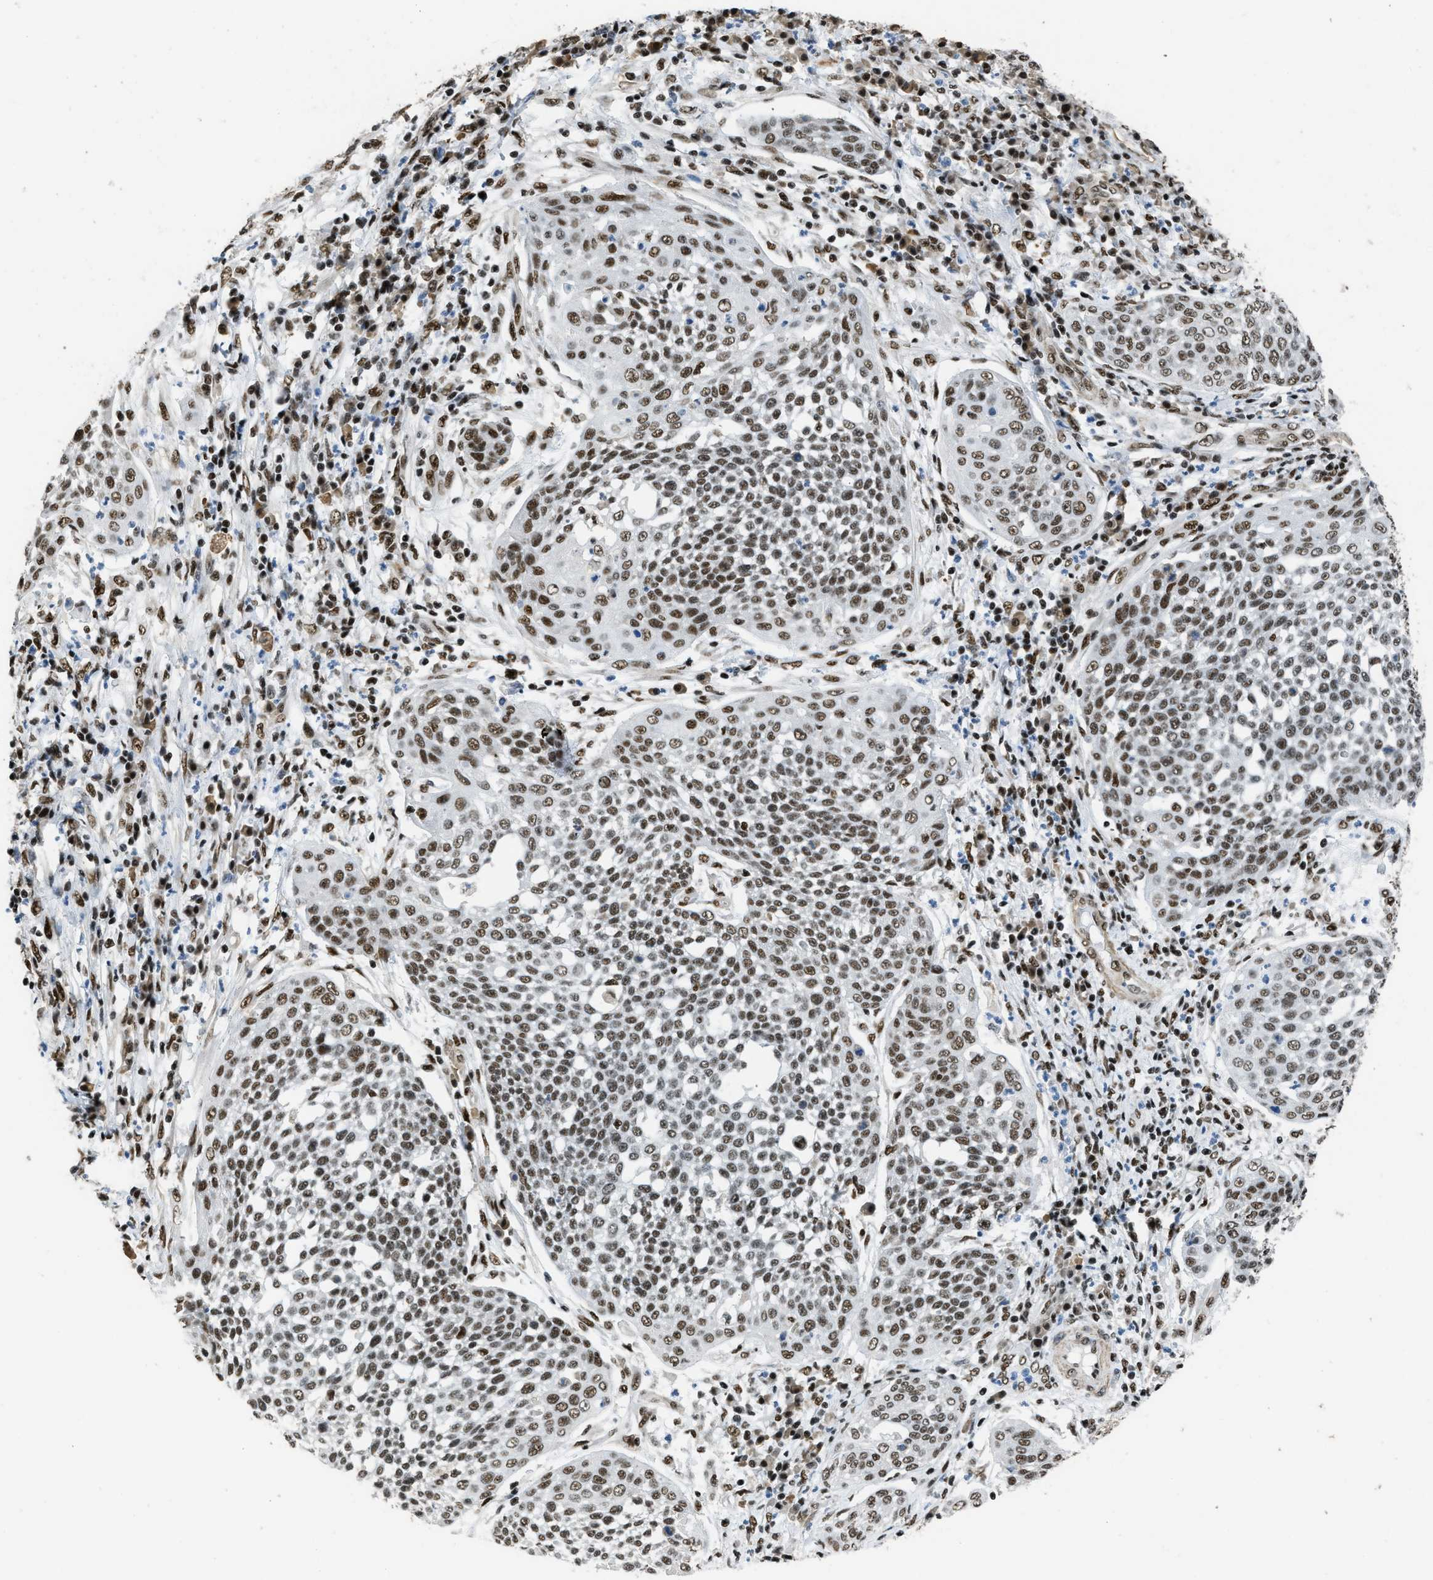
{"staining": {"intensity": "moderate", "quantity": ">75%", "location": "nuclear"}, "tissue": "cervical cancer", "cell_type": "Tumor cells", "image_type": "cancer", "snomed": [{"axis": "morphology", "description": "Squamous cell carcinoma, NOS"}, {"axis": "topography", "description": "Cervix"}], "caption": "DAB immunohistochemical staining of human squamous cell carcinoma (cervical) demonstrates moderate nuclear protein positivity in about >75% of tumor cells.", "gene": "SCAF4", "patient": {"sex": "female", "age": 34}}